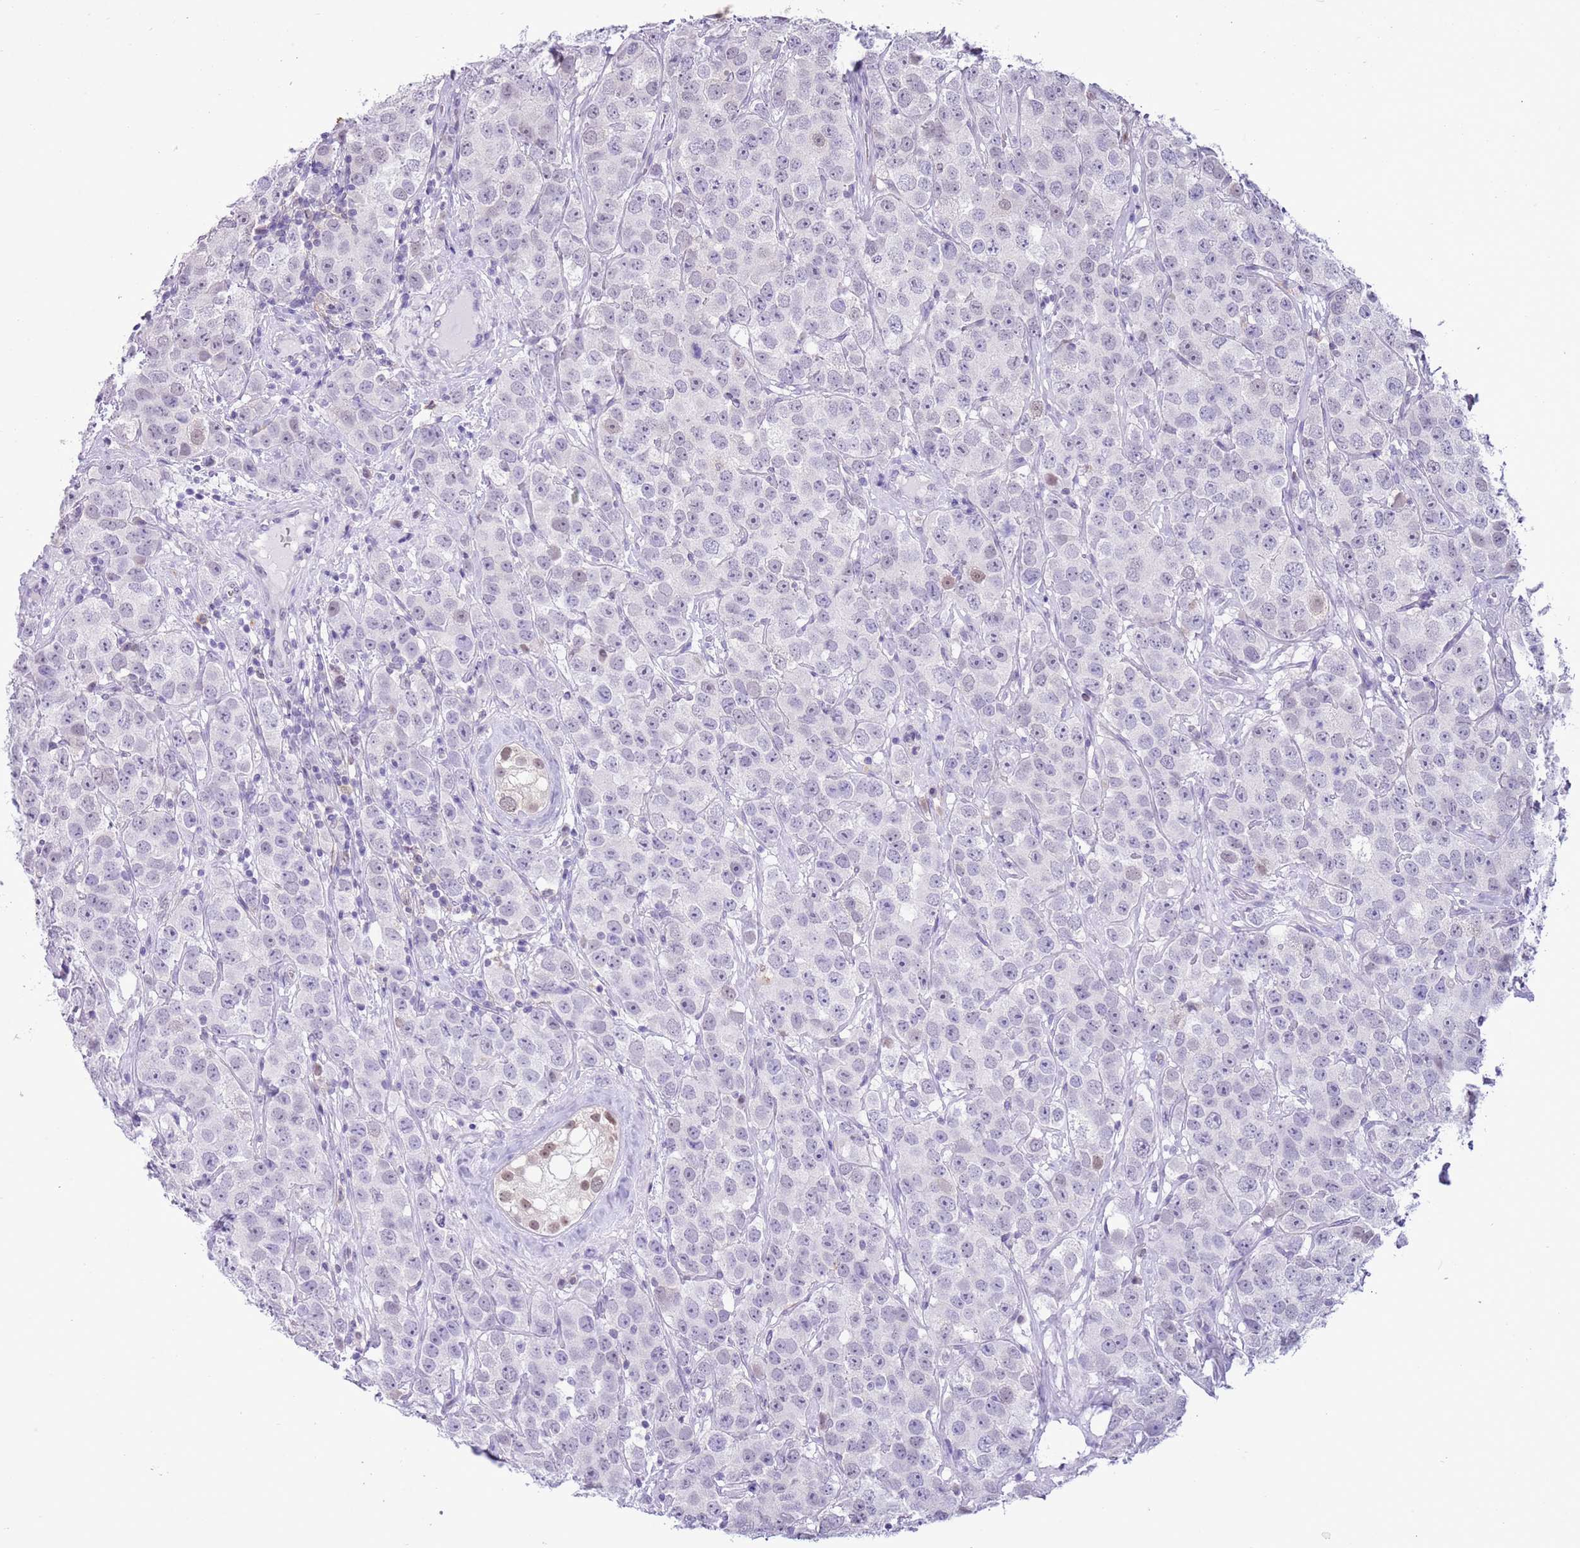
{"staining": {"intensity": "weak", "quantity": "<25%", "location": "nuclear"}, "tissue": "testis cancer", "cell_type": "Tumor cells", "image_type": "cancer", "snomed": [{"axis": "morphology", "description": "Seminoma, NOS"}, {"axis": "topography", "description": "Testis"}], "caption": "This is an immunohistochemistry image of human testis cancer. There is no expression in tumor cells.", "gene": "PPP1R17", "patient": {"sex": "male", "age": 28}}